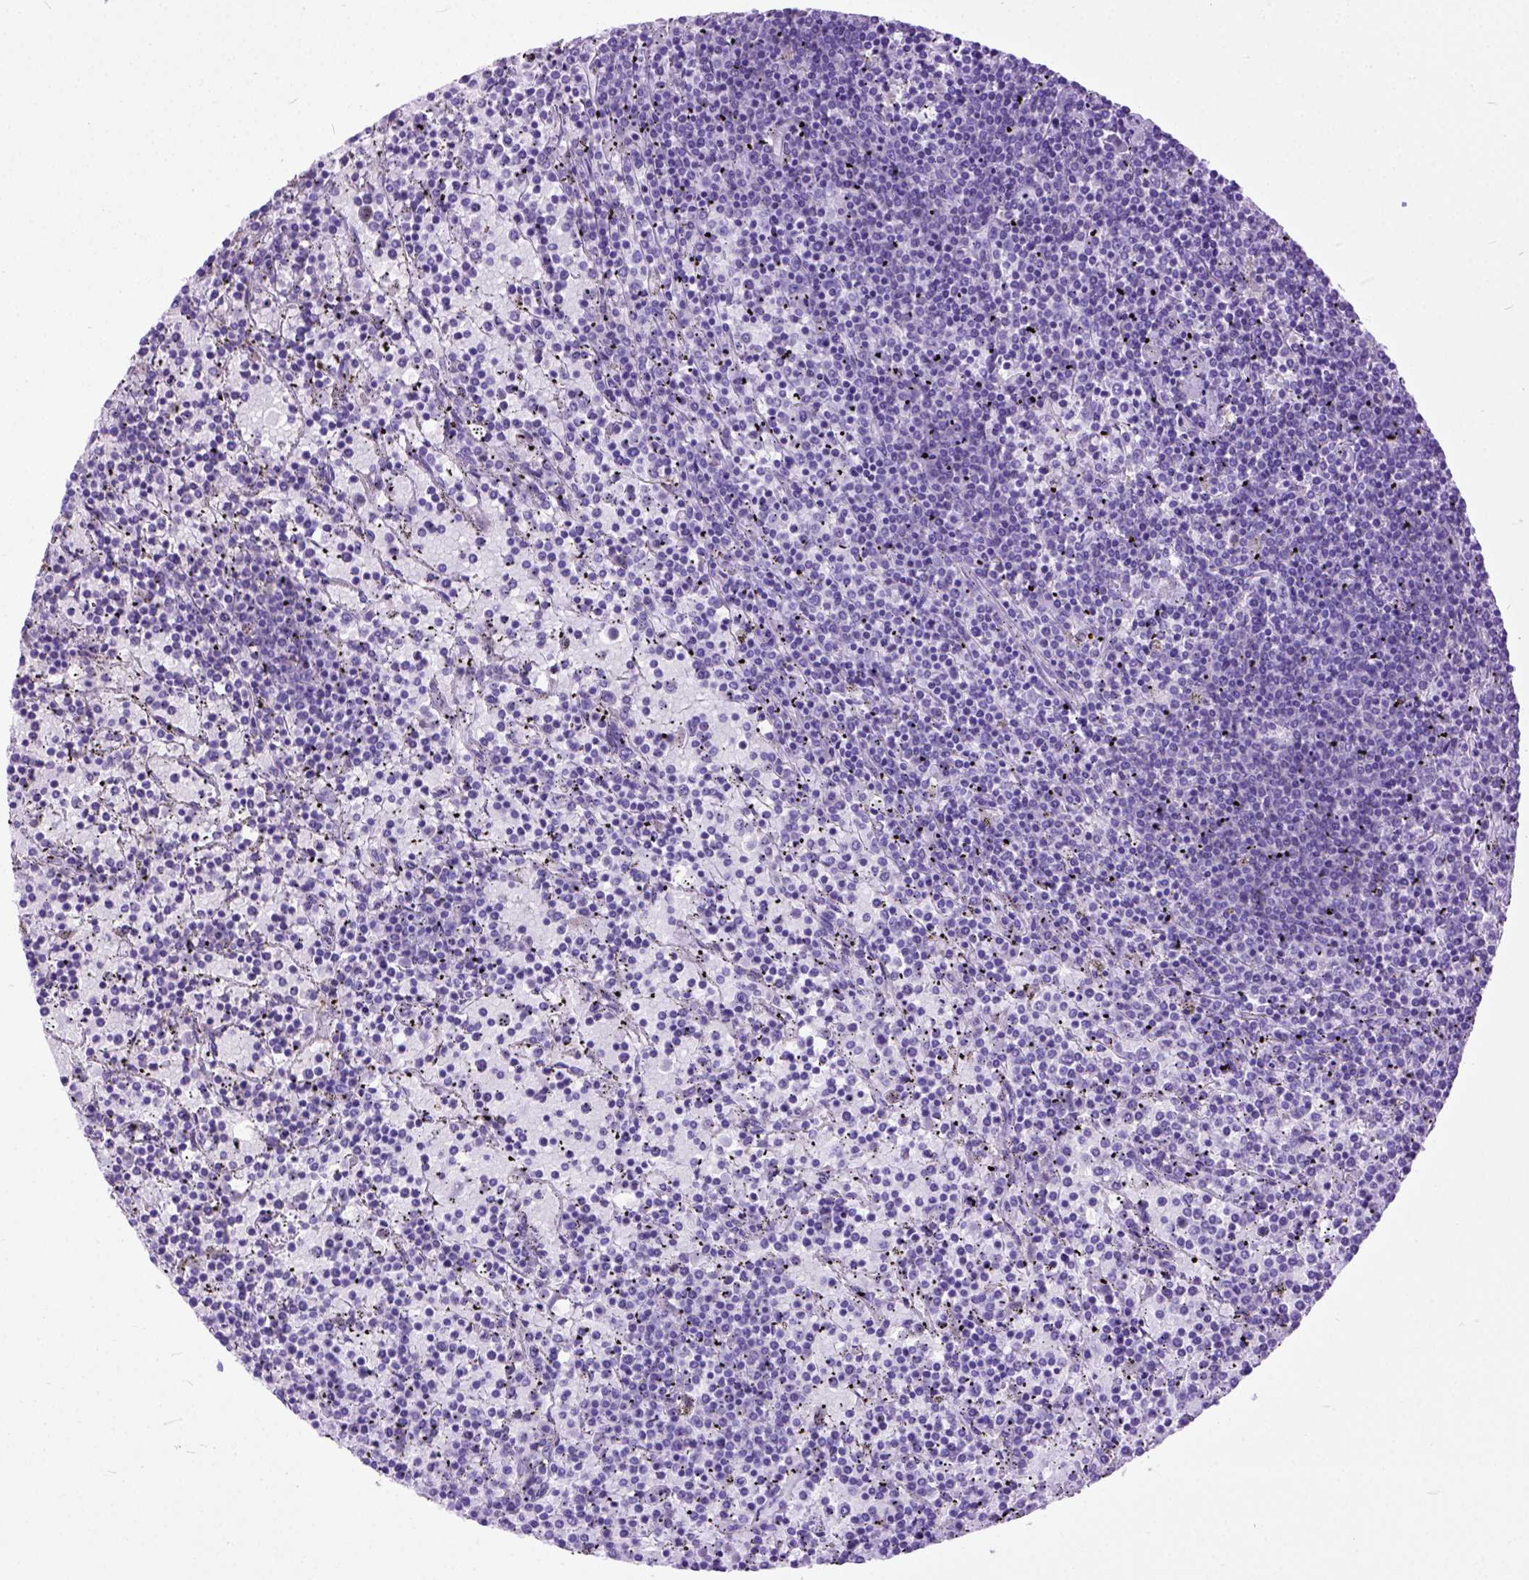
{"staining": {"intensity": "negative", "quantity": "none", "location": "none"}, "tissue": "lymphoma", "cell_type": "Tumor cells", "image_type": "cancer", "snomed": [{"axis": "morphology", "description": "Malignant lymphoma, non-Hodgkin's type, Low grade"}, {"axis": "topography", "description": "Spleen"}], "caption": "Immunohistochemistry (IHC) of lymphoma exhibits no expression in tumor cells.", "gene": "ODAD3", "patient": {"sex": "female", "age": 77}}